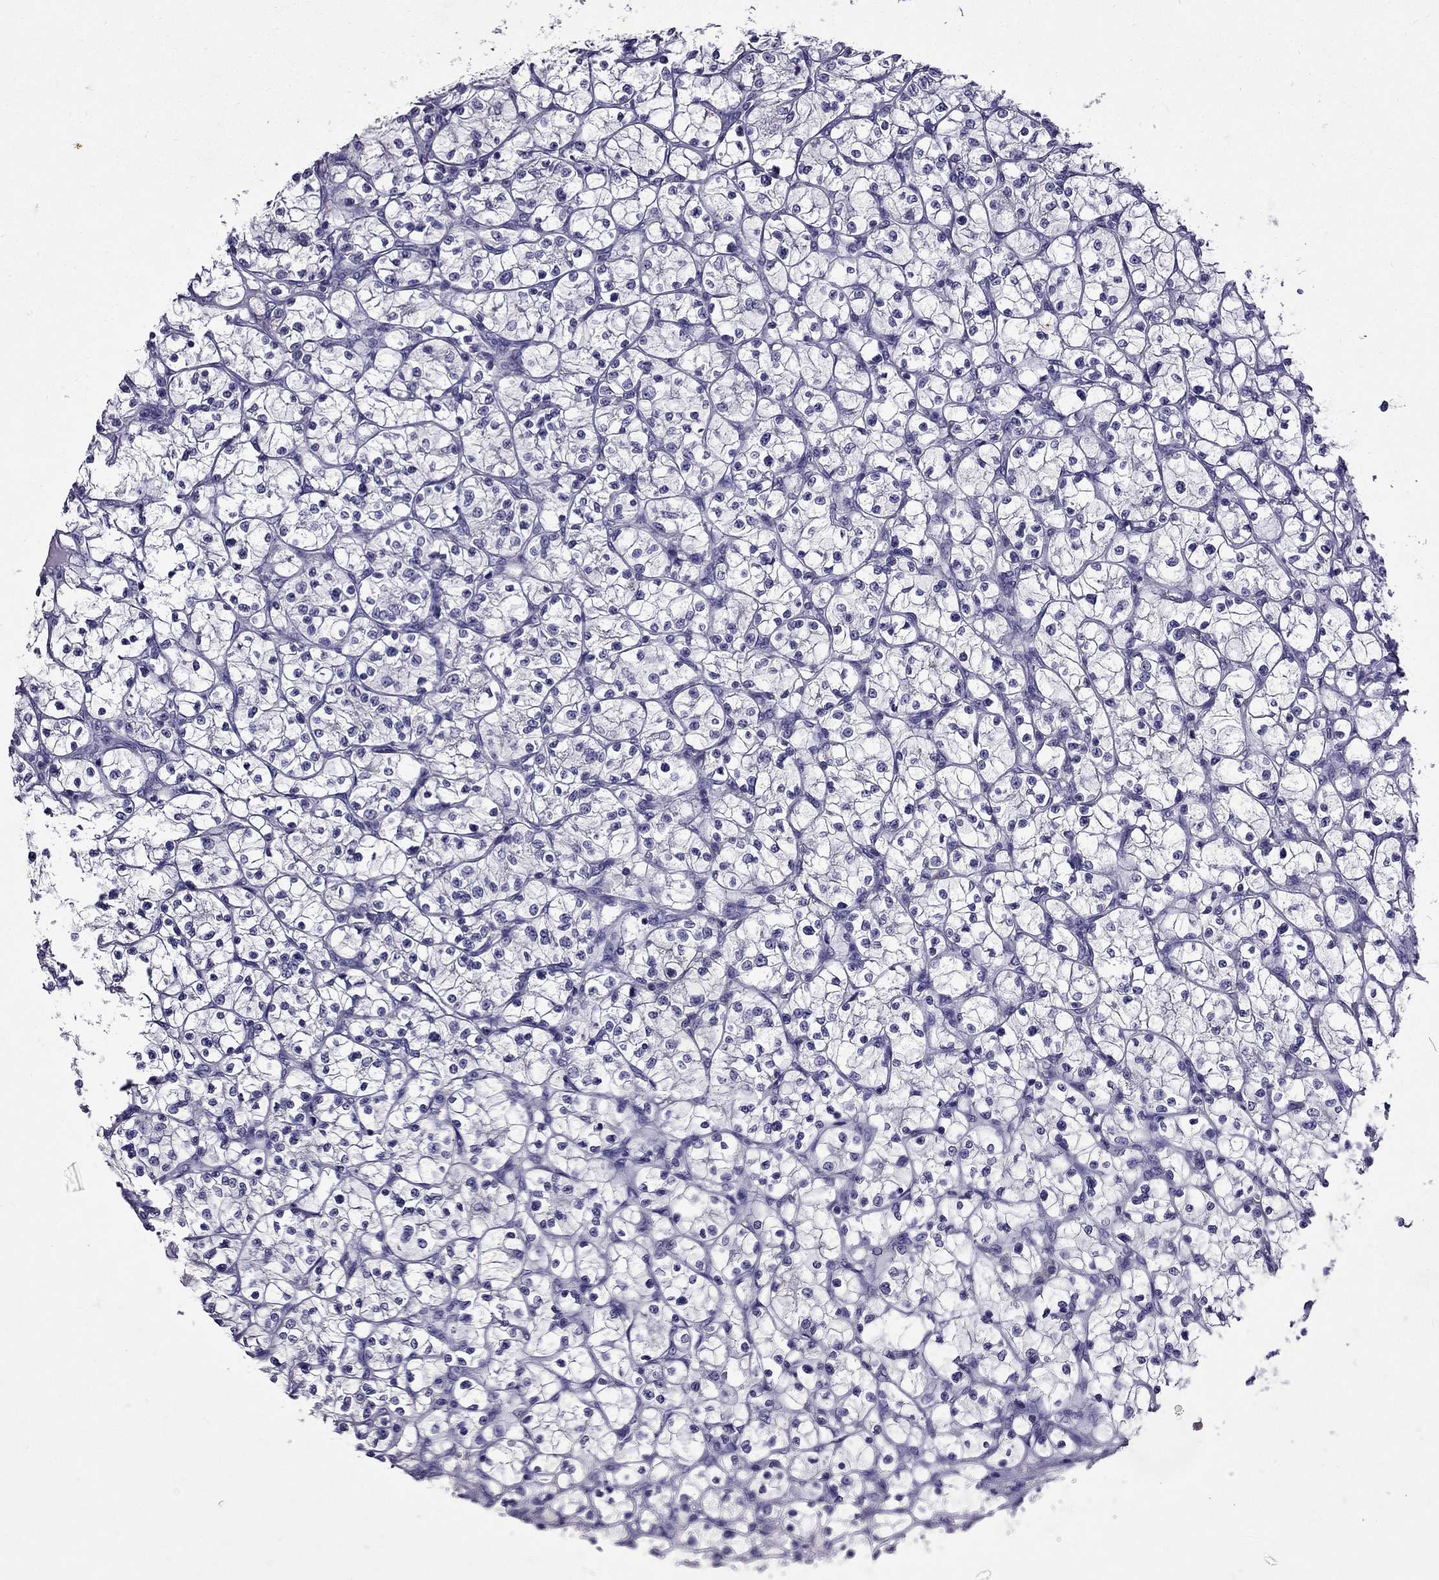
{"staining": {"intensity": "negative", "quantity": "none", "location": "none"}, "tissue": "renal cancer", "cell_type": "Tumor cells", "image_type": "cancer", "snomed": [{"axis": "morphology", "description": "Adenocarcinoma, NOS"}, {"axis": "topography", "description": "Kidney"}], "caption": "The image reveals no staining of tumor cells in adenocarcinoma (renal).", "gene": "DNAH17", "patient": {"sex": "female", "age": 64}}